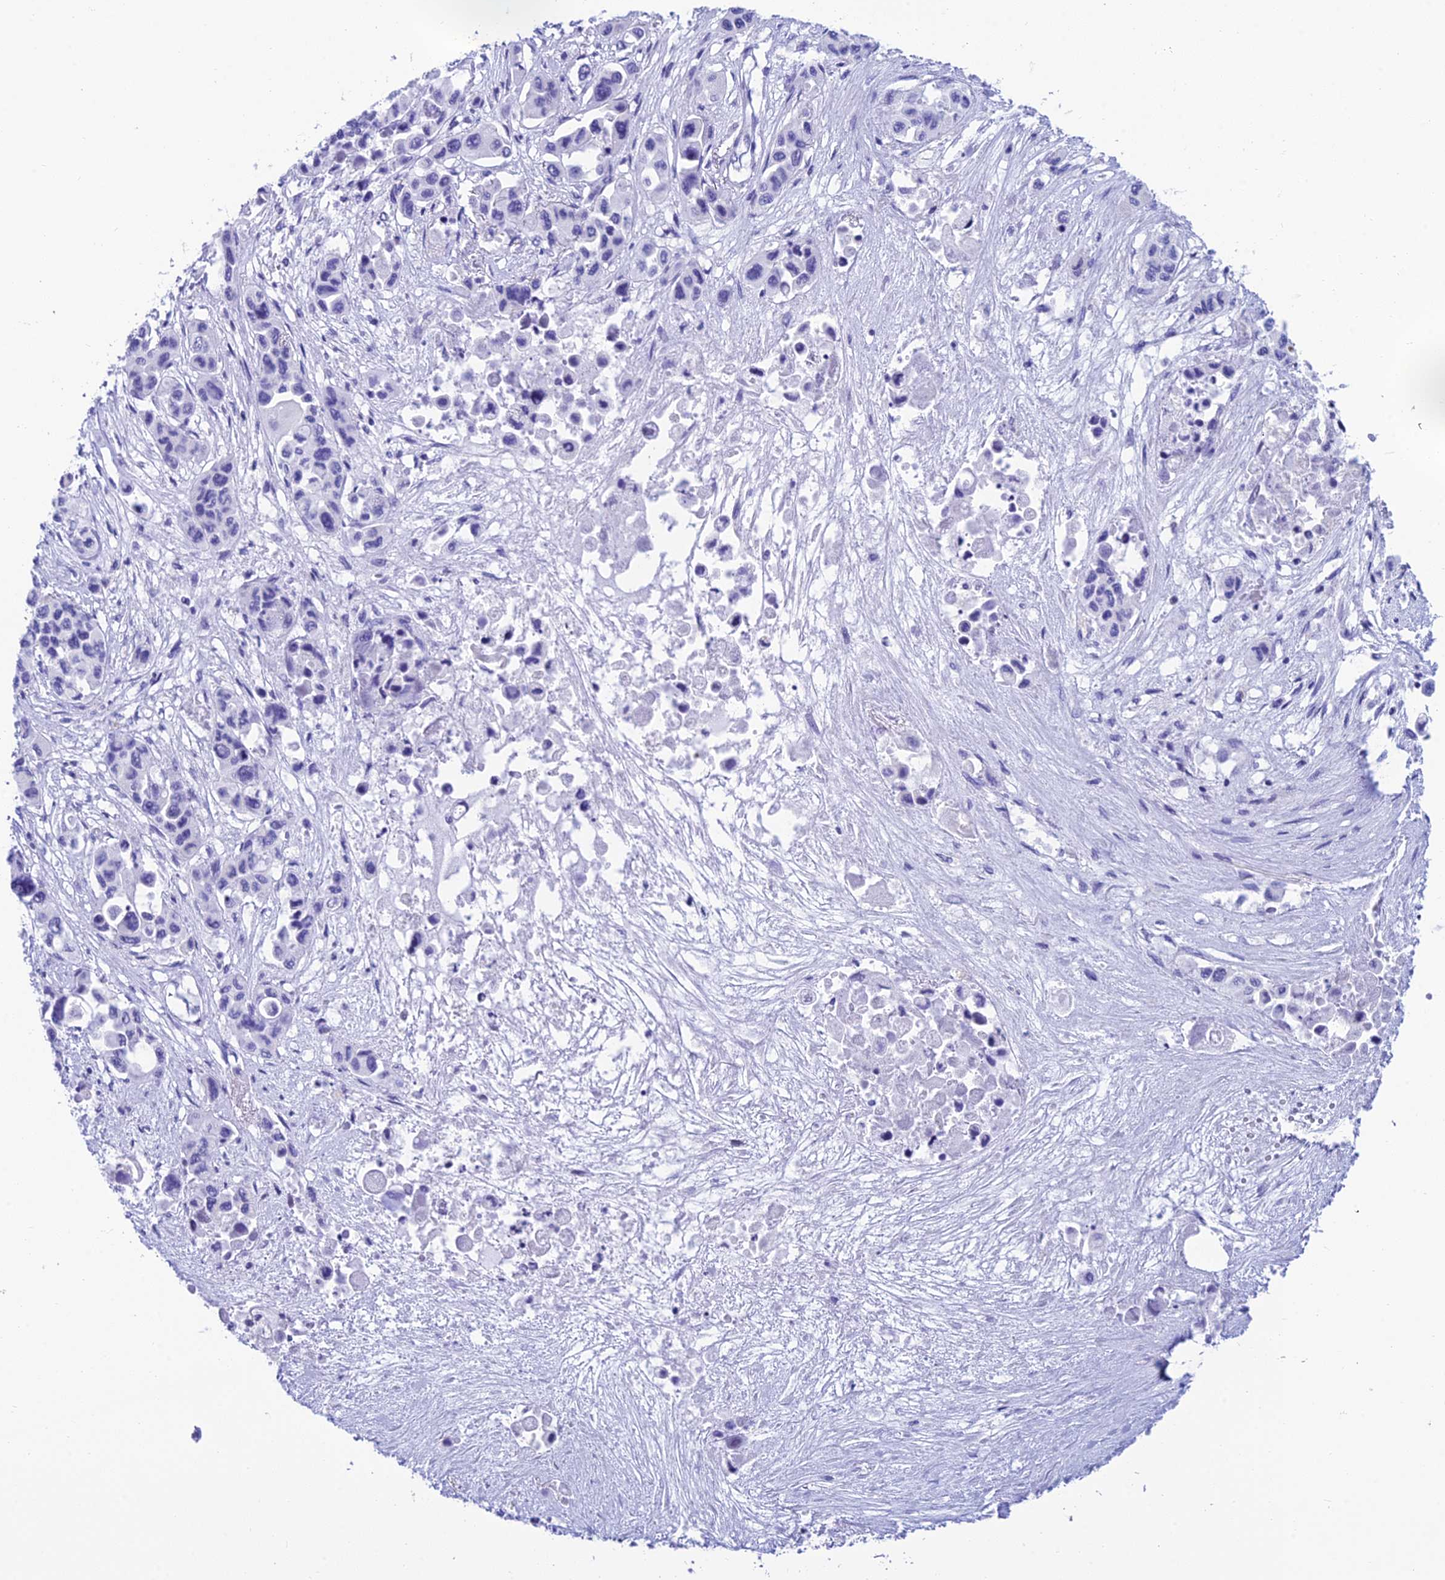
{"staining": {"intensity": "negative", "quantity": "none", "location": "none"}, "tissue": "pancreatic cancer", "cell_type": "Tumor cells", "image_type": "cancer", "snomed": [{"axis": "morphology", "description": "Adenocarcinoma, NOS"}, {"axis": "topography", "description": "Pancreas"}], "caption": "An immunohistochemistry (IHC) micrograph of pancreatic cancer (adenocarcinoma) is shown. There is no staining in tumor cells of pancreatic cancer (adenocarcinoma).", "gene": "REEP4", "patient": {"sex": "male", "age": 92}}